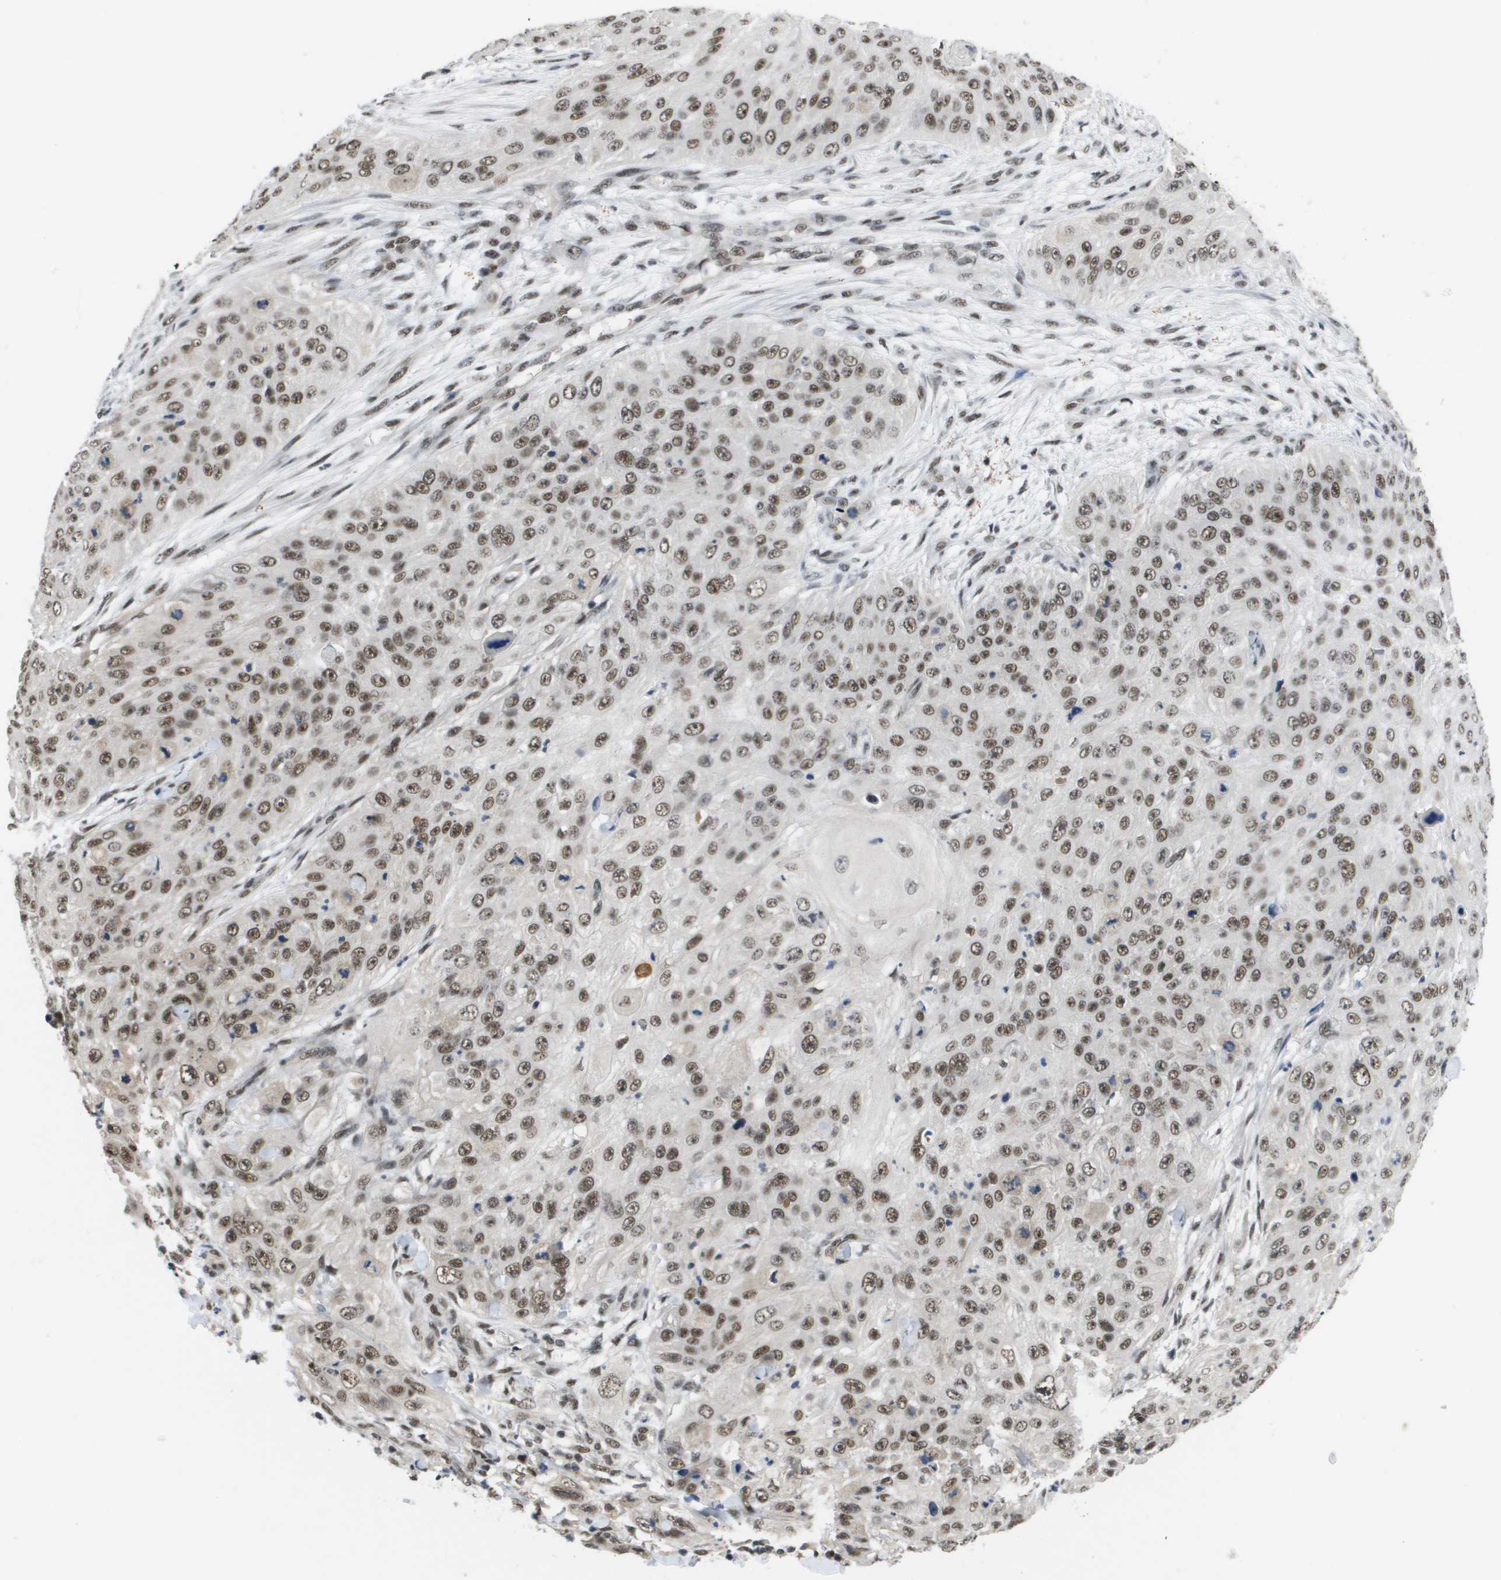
{"staining": {"intensity": "moderate", "quantity": ">75%", "location": "nuclear"}, "tissue": "skin cancer", "cell_type": "Tumor cells", "image_type": "cancer", "snomed": [{"axis": "morphology", "description": "Squamous cell carcinoma, NOS"}, {"axis": "topography", "description": "Skin"}], "caption": "Immunohistochemistry (DAB) staining of human skin cancer (squamous cell carcinoma) exhibits moderate nuclear protein staining in about >75% of tumor cells.", "gene": "ISY1", "patient": {"sex": "female", "age": 80}}